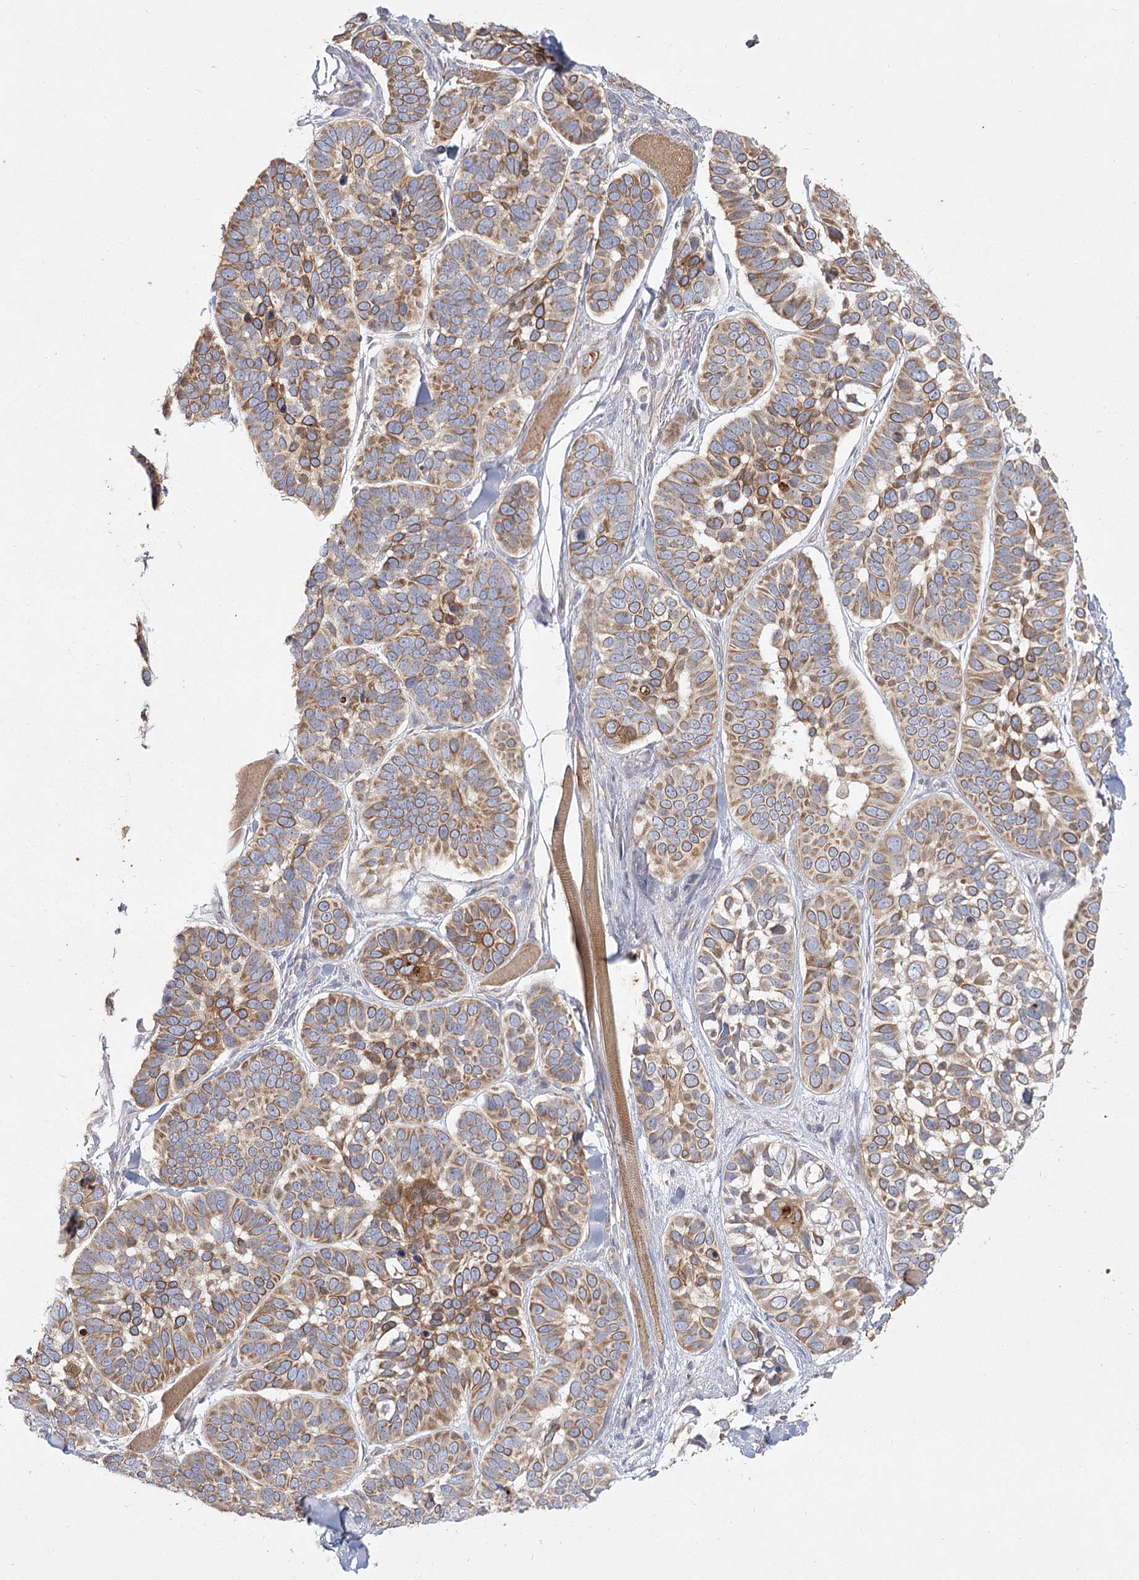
{"staining": {"intensity": "moderate", "quantity": ">75%", "location": "cytoplasmic/membranous"}, "tissue": "skin cancer", "cell_type": "Tumor cells", "image_type": "cancer", "snomed": [{"axis": "morphology", "description": "Basal cell carcinoma"}, {"axis": "topography", "description": "Skin"}], "caption": "A micrograph showing moderate cytoplasmic/membranous staining in approximately >75% of tumor cells in basal cell carcinoma (skin), as visualized by brown immunohistochemical staining.", "gene": "CNTLN", "patient": {"sex": "male", "age": 62}}